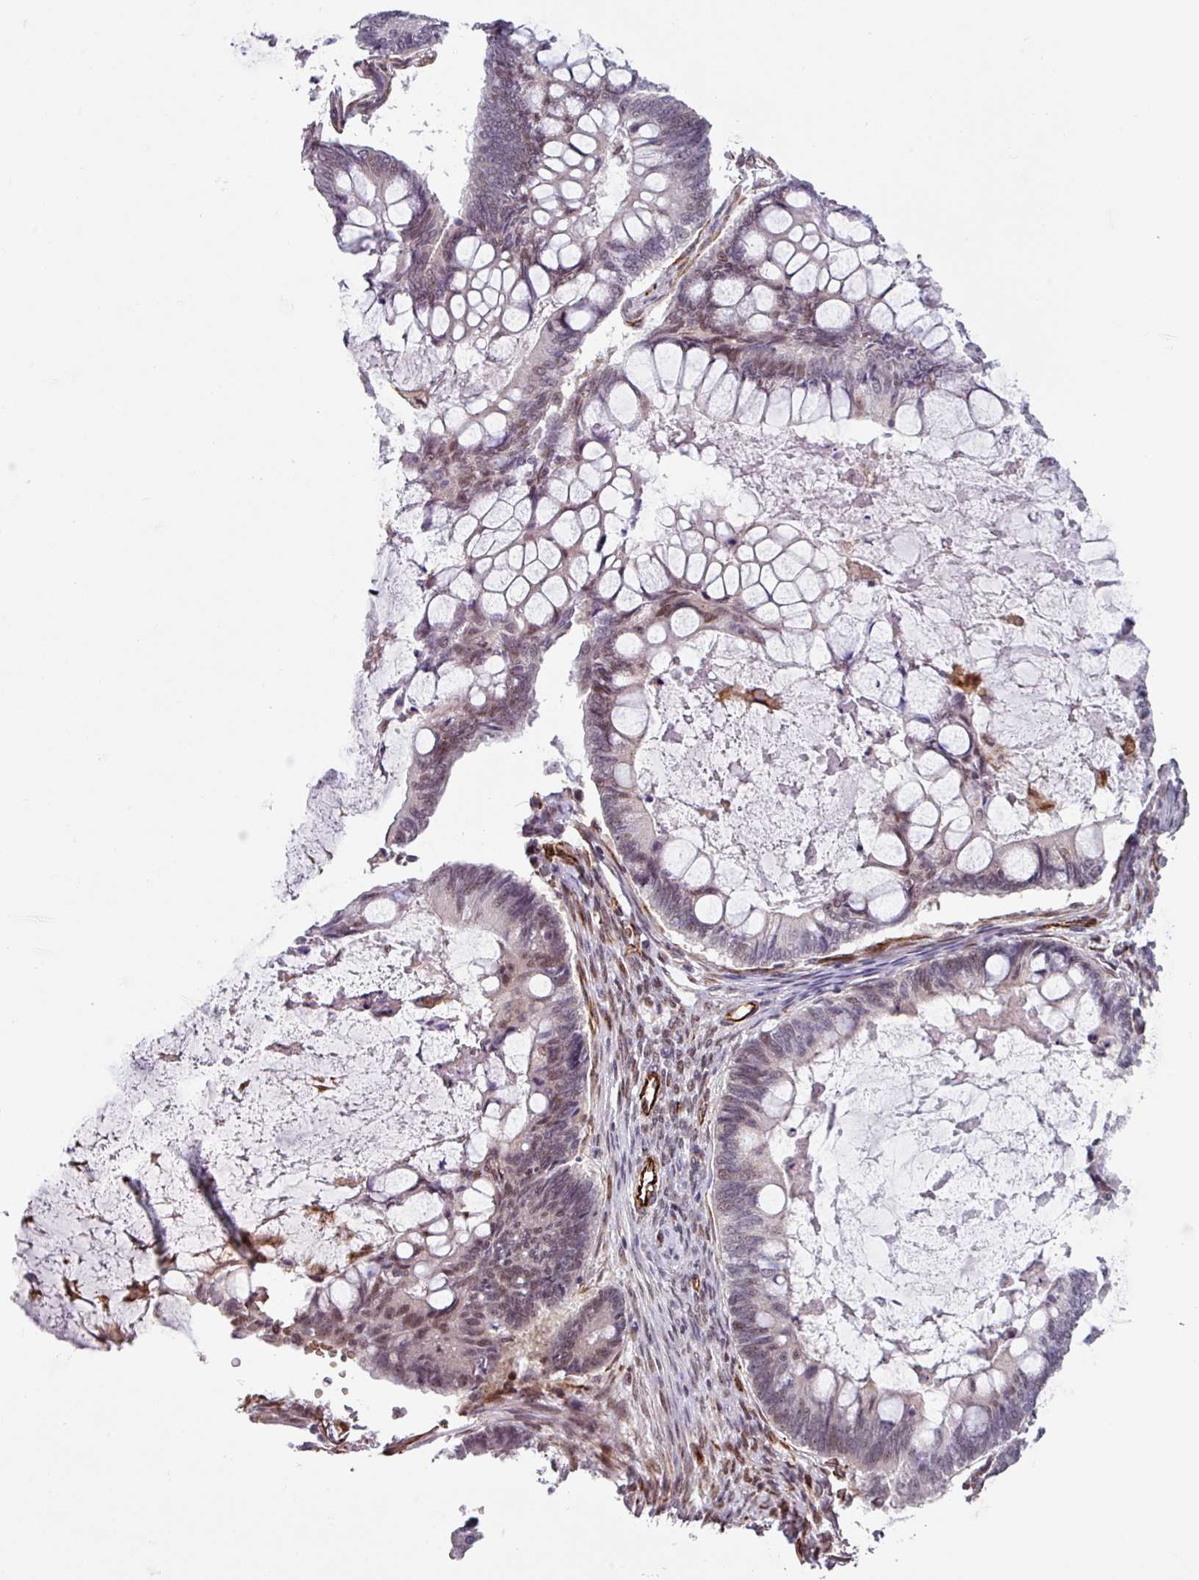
{"staining": {"intensity": "weak", "quantity": "25%-75%", "location": "nuclear"}, "tissue": "ovarian cancer", "cell_type": "Tumor cells", "image_type": "cancer", "snomed": [{"axis": "morphology", "description": "Cystadenocarcinoma, mucinous, NOS"}, {"axis": "topography", "description": "Ovary"}], "caption": "This image demonstrates ovarian cancer (mucinous cystadenocarcinoma) stained with IHC to label a protein in brown. The nuclear of tumor cells show weak positivity for the protein. Nuclei are counter-stained blue.", "gene": "CHD3", "patient": {"sex": "female", "age": 61}}